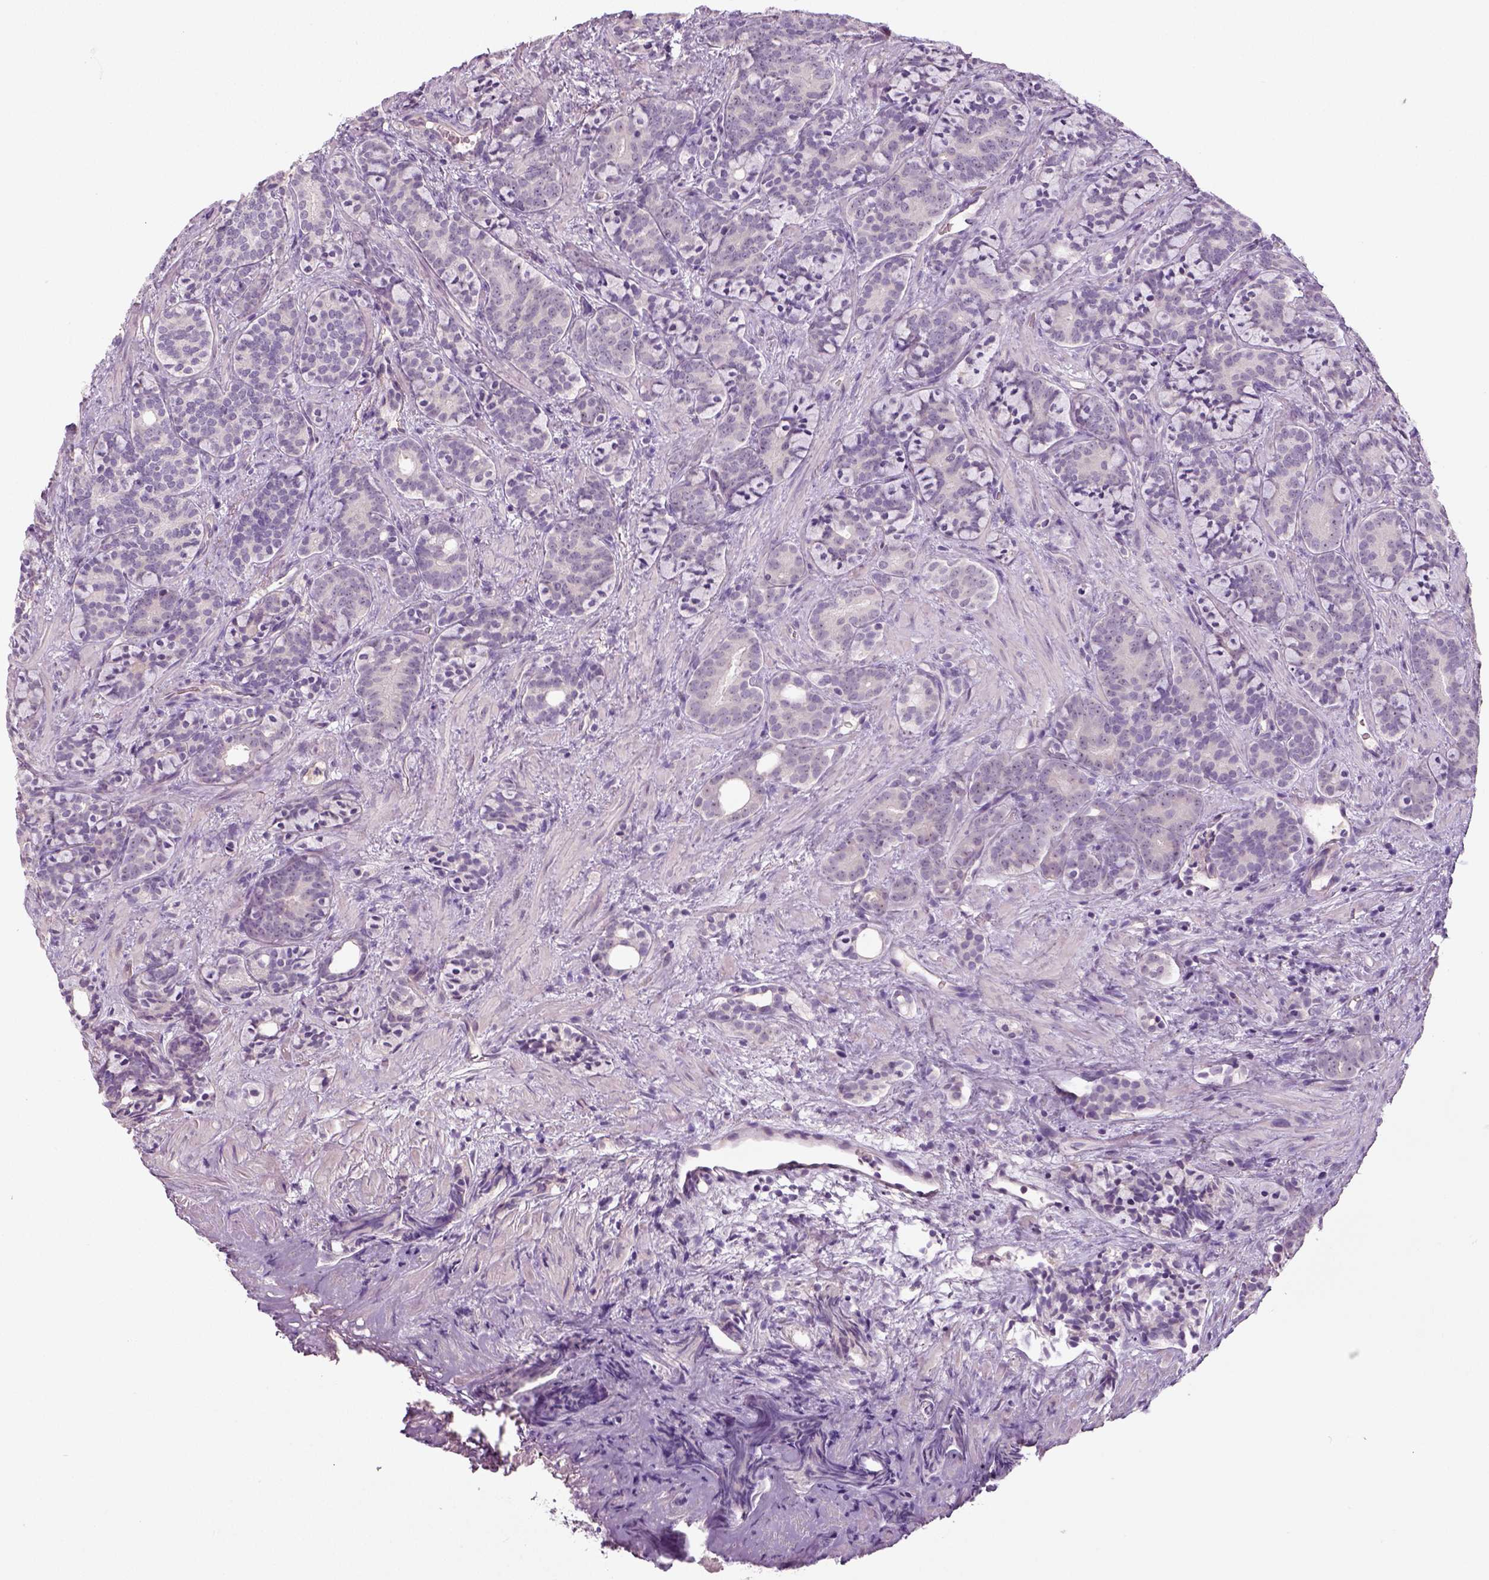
{"staining": {"intensity": "negative", "quantity": "none", "location": "none"}, "tissue": "prostate cancer", "cell_type": "Tumor cells", "image_type": "cancer", "snomed": [{"axis": "morphology", "description": "Adenocarcinoma, High grade"}, {"axis": "topography", "description": "Prostate"}], "caption": "Tumor cells are negative for protein expression in human prostate high-grade adenocarcinoma. (DAB (3,3'-diaminobenzidine) immunohistochemistry (IHC), high magnification).", "gene": "NECAB1", "patient": {"sex": "male", "age": 84}}